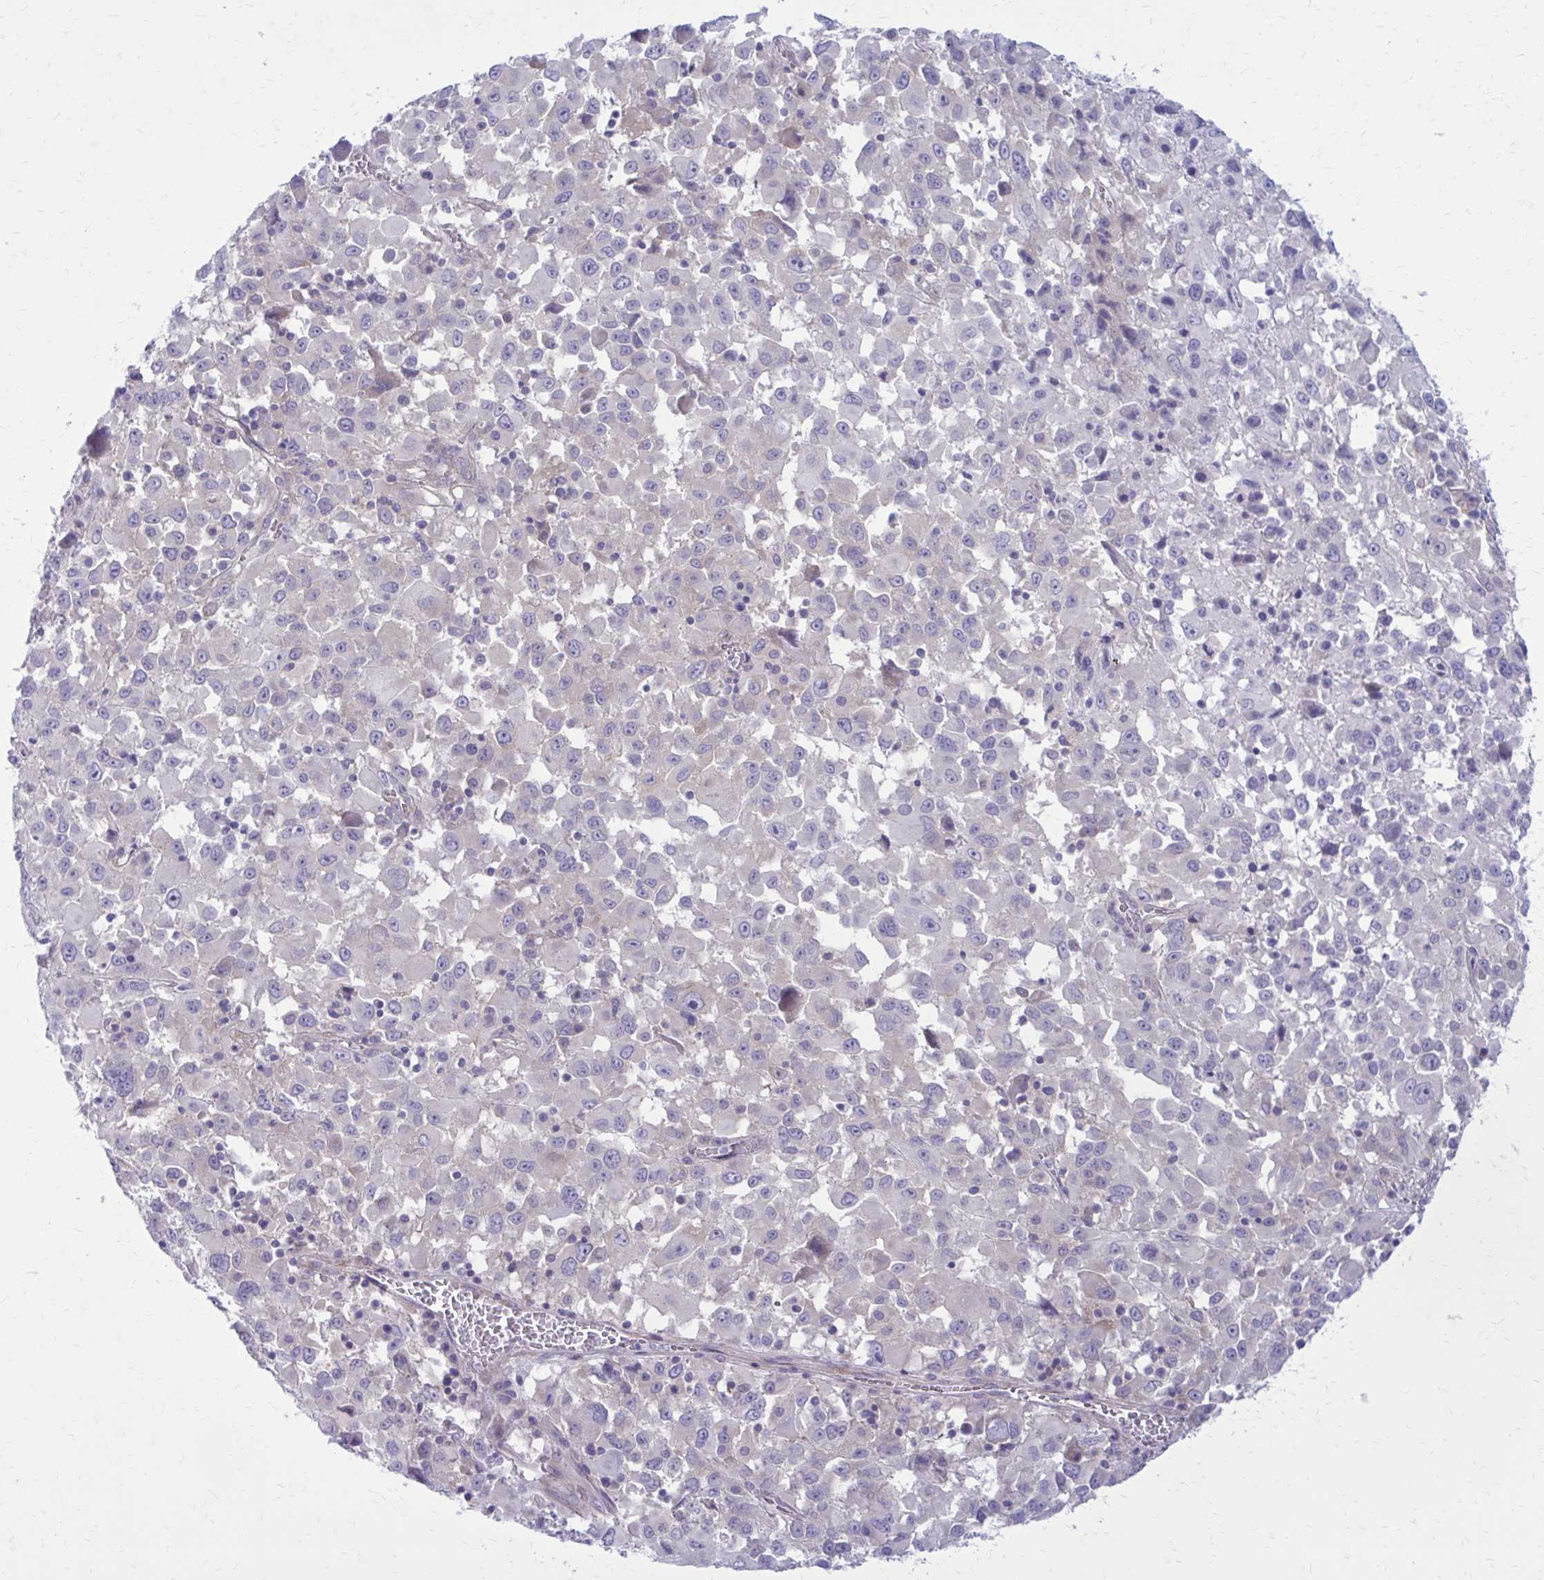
{"staining": {"intensity": "negative", "quantity": "none", "location": "none"}, "tissue": "melanoma", "cell_type": "Tumor cells", "image_type": "cancer", "snomed": [{"axis": "morphology", "description": "Malignant melanoma, Metastatic site"}, {"axis": "topography", "description": "Soft tissue"}], "caption": "IHC histopathology image of neoplastic tissue: human malignant melanoma (metastatic site) stained with DAB exhibits no significant protein staining in tumor cells.", "gene": "GIGYF2", "patient": {"sex": "male", "age": 50}}